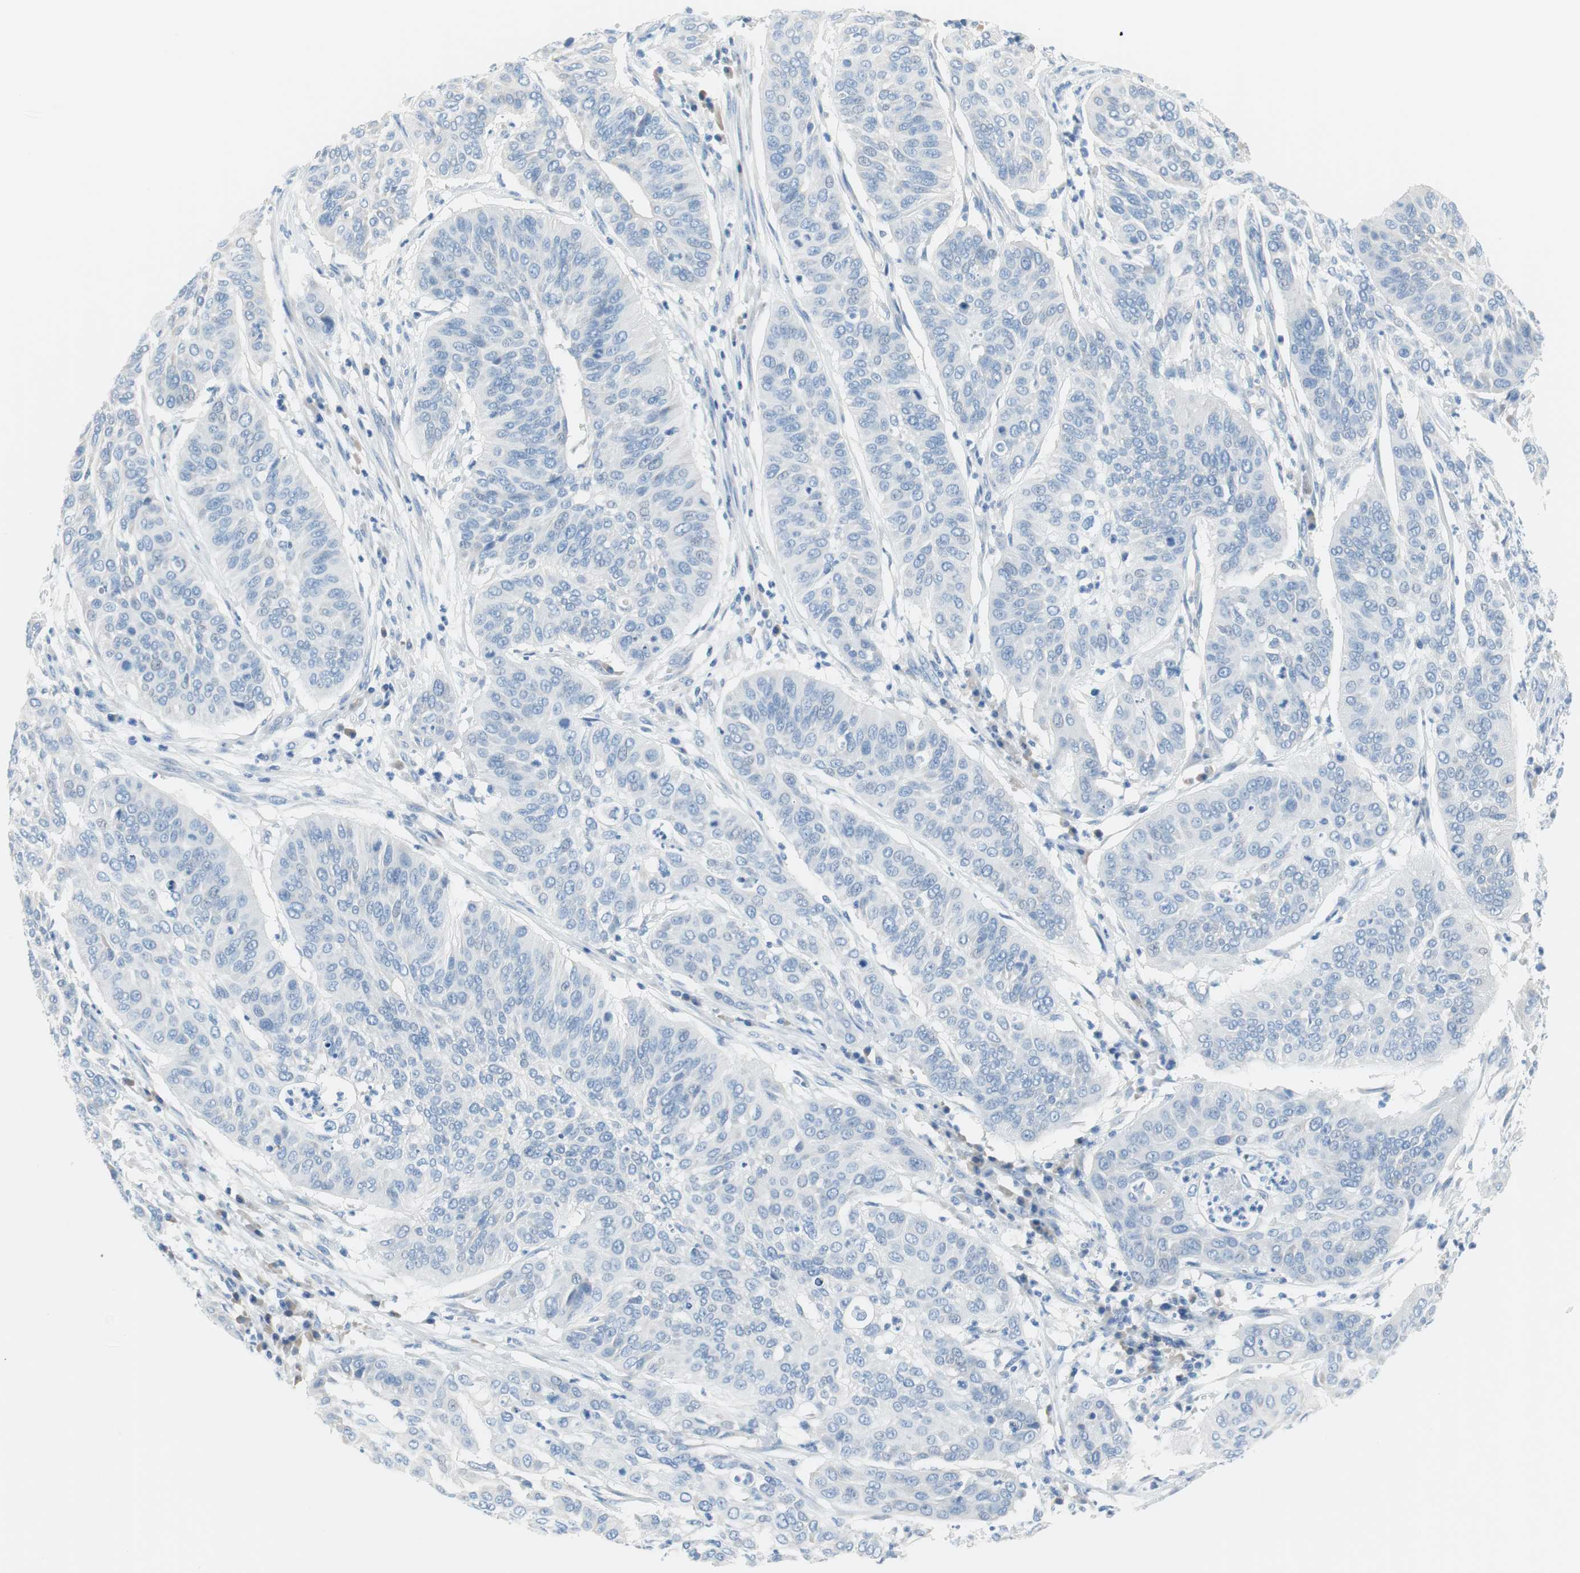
{"staining": {"intensity": "negative", "quantity": "none", "location": "none"}, "tissue": "cervical cancer", "cell_type": "Tumor cells", "image_type": "cancer", "snomed": [{"axis": "morphology", "description": "Squamous cell carcinoma, NOS"}, {"axis": "topography", "description": "Cervix"}], "caption": "This histopathology image is of cervical squamous cell carcinoma stained with immunohistochemistry to label a protein in brown with the nuclei are counter-stained blue. There is no staining in tumor cells.", "gene": "MYH1", "patient": {"sex": "female", "age": 39}}